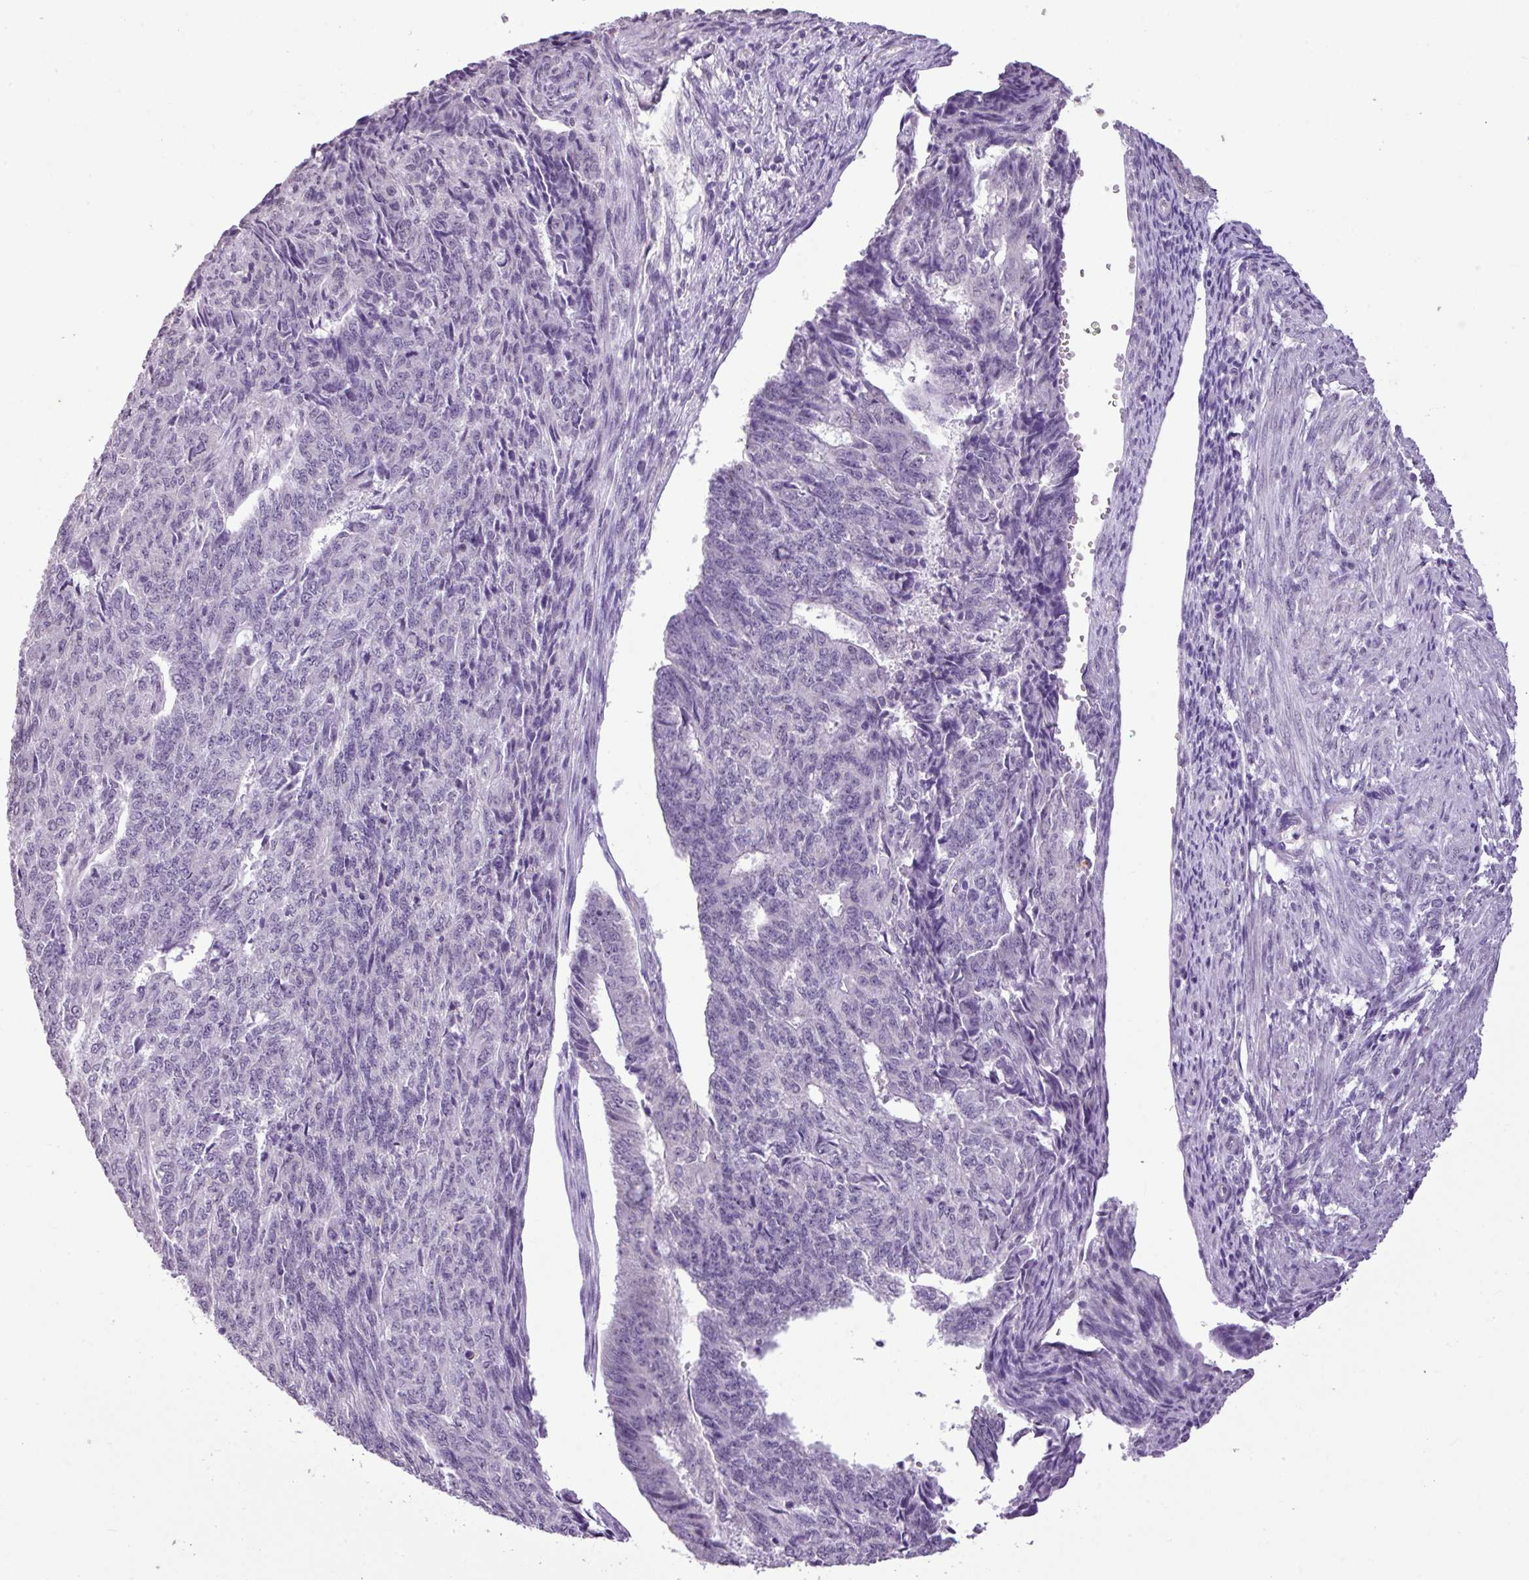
{"staining": {"intensity": "negative", "quantity": "none", "location": "none"}, "tissue": "endometrial cancer", "cell_type": "Tumor cells", "image_type": "cancer", "snomed": [{"axis": "morphology", "description": "Adenocarcinoma, NOS"}, {"axis": "topography", "description": "Endometrium"}], "caption": "Immunohistochemical staining of endometrial adenocarcinoma displays no significant staining in tumor cells.", "gene": "ALDH2", "patient": {"sex": "female", "age": 32}}